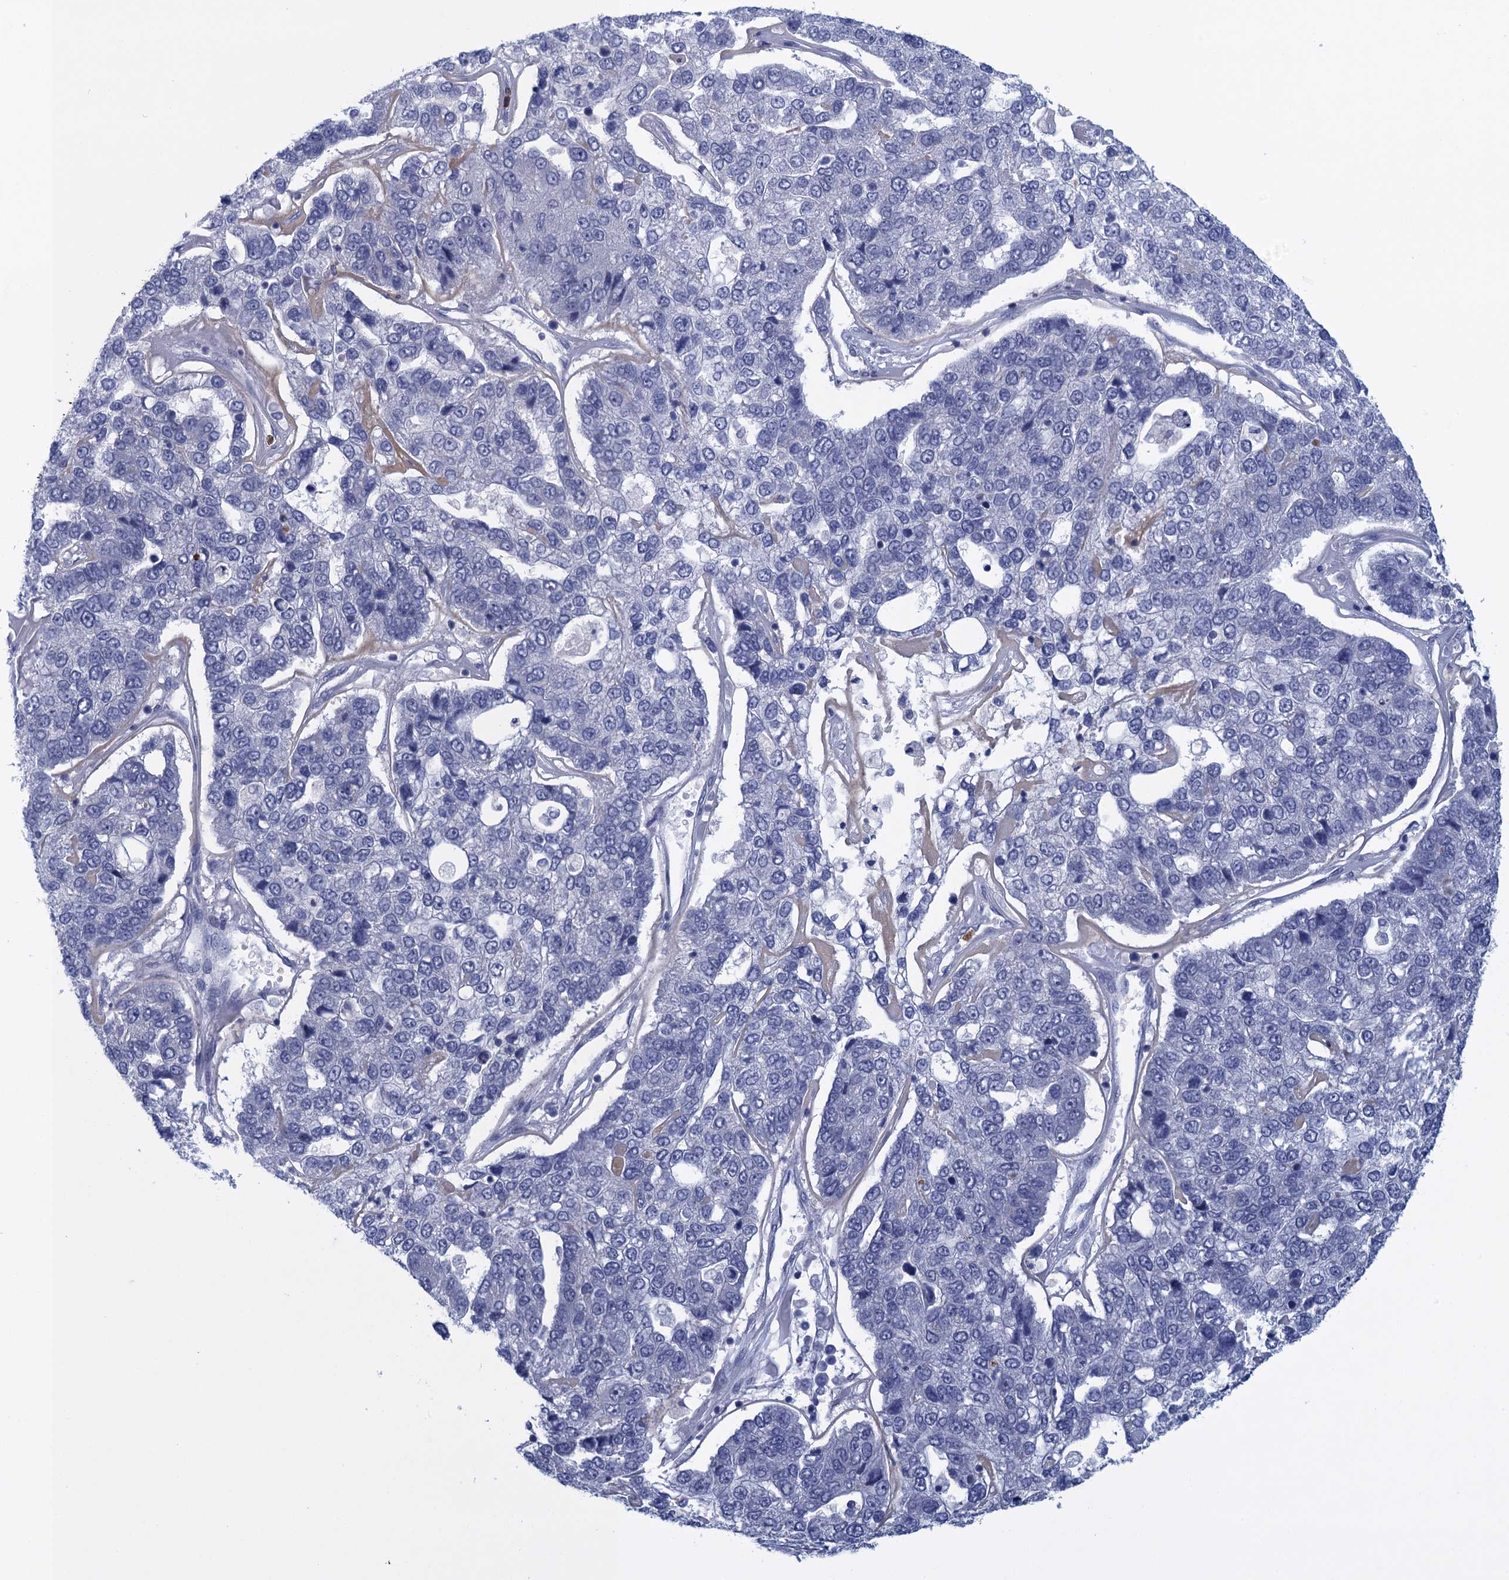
{"staining": {"intensity": "negative", "quantity": "none", "location": "none"}, "tissue": "pancreatic cancer", "cell_type": "Tumor cells", "image_type": "cancer", "snomed": [{"axis": "morphology", "description": "Adenocarcinoma, NOS"}, {"axis": "topography", "description": "Pancreas"}], "caption": "Immunohistochemistry (IHC) micrograph of neoplastic tissue: adenocarcinoma (pancreatic) stained with DAB (3,3'-diaminobenzidine) exhibits no significant protein expression in tumor cells.", "gene": "SCEL", "patient": {"sex": "female", "age": 61}}